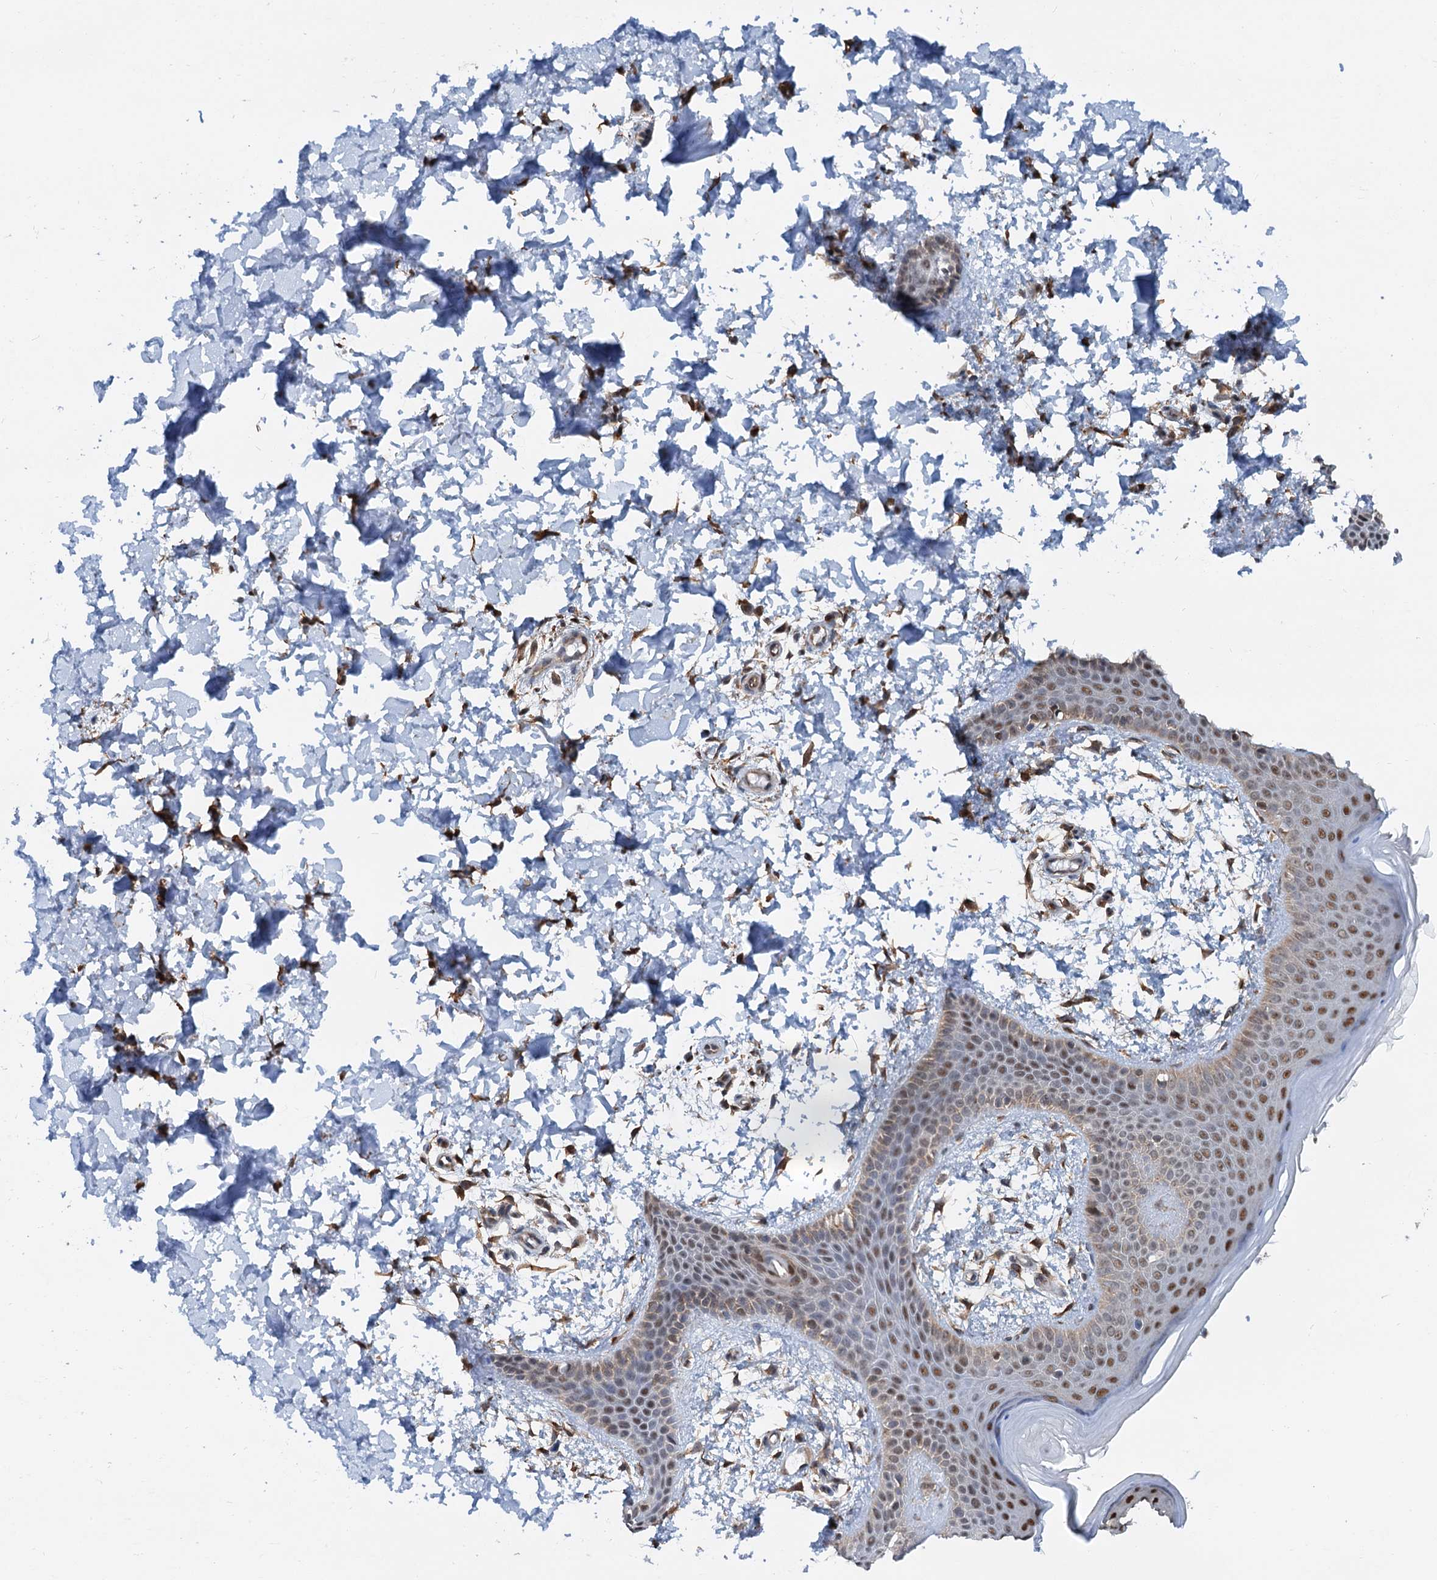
{"staining": {"intensity": "strong", "quantity": ">75%", "location": "cytoplasmic/membranous,nuclear"}, "tissue": "skin", "cell_type": "Fibroblasts", "image_type": "normal", "snomed": [{"axis": "morphology", "description": "Normal tissue, NOS"}, {"axis": "topography", "description": "Skin"}], "caption": "Normal skin exhibits strong cytoplasmic/membranous,nuclear expression in about >75% of fibroblasts, visualized by immunohistochemistry.", "gene": "CFDP1", "patient": {"sex": "male", "age": 36}}